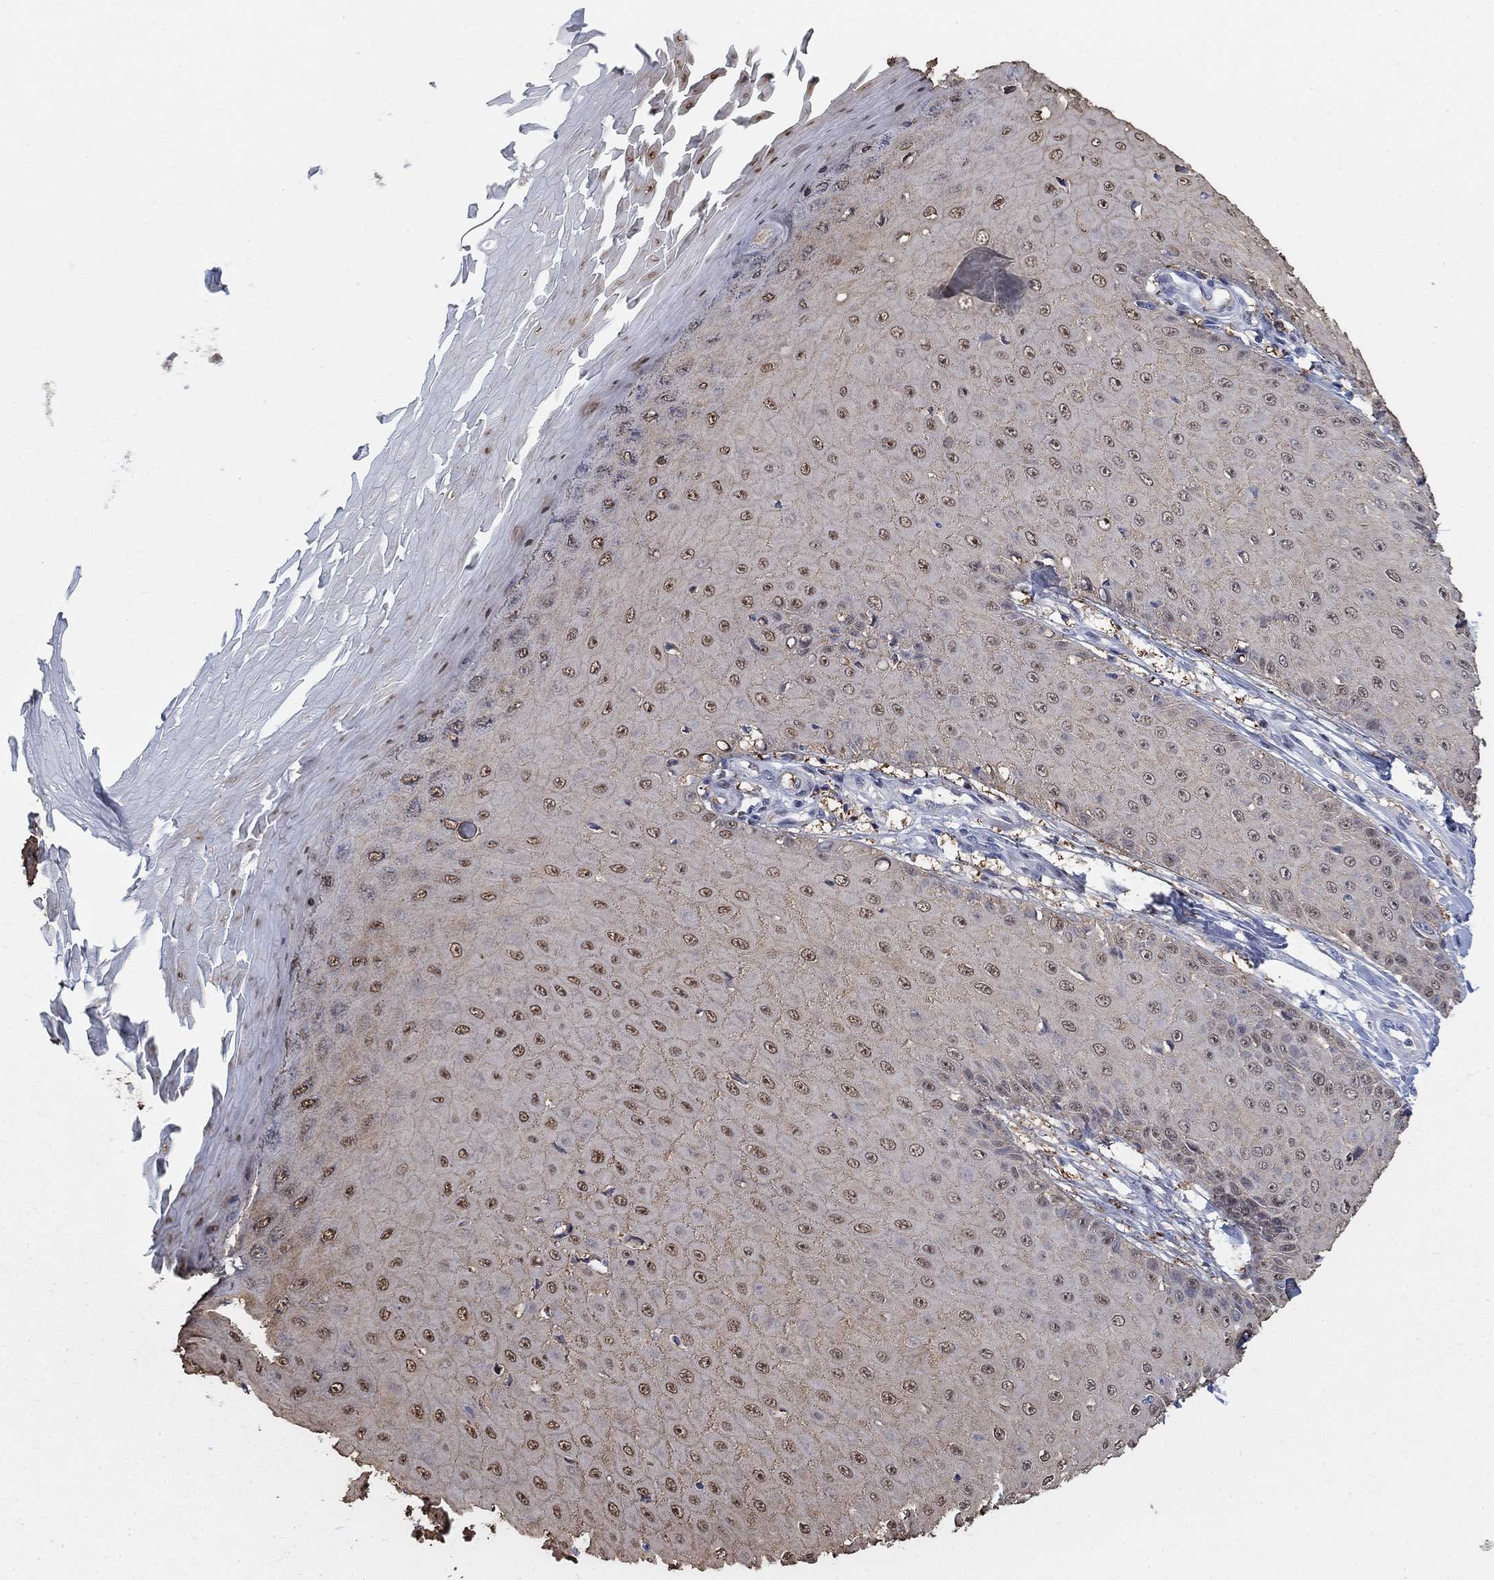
{"staining": {"intensity": "moderate", "quantity": ">75%", "location": "cytoplasmic/membranous,nuclear"}, "tissue": "skin cancer", "cell_type": "Tumor cells", "image_type": "cancer", "snomed": [{"axis": "morphology", "description": "Inflammation, NOS"}, {"axis": "morphology", "description": "Squamous cell carcinoma, NOS"}, {"axis": "topography", "description": "Skin"}], "caption": "Protein staining of skin squamous cell carcinoma tissue reveals moderate cytoplasmic/membranous and nuclear positivity in approximately >75% of tumor cells. The staining was performed using DAB (3,3'-diaminobenzidine), with brown indicating positive protein expression. Nuclei are stained blue with hematoxylin.", "gene": "MYO3A", "patient": {"sex": "male", "age": 70}}